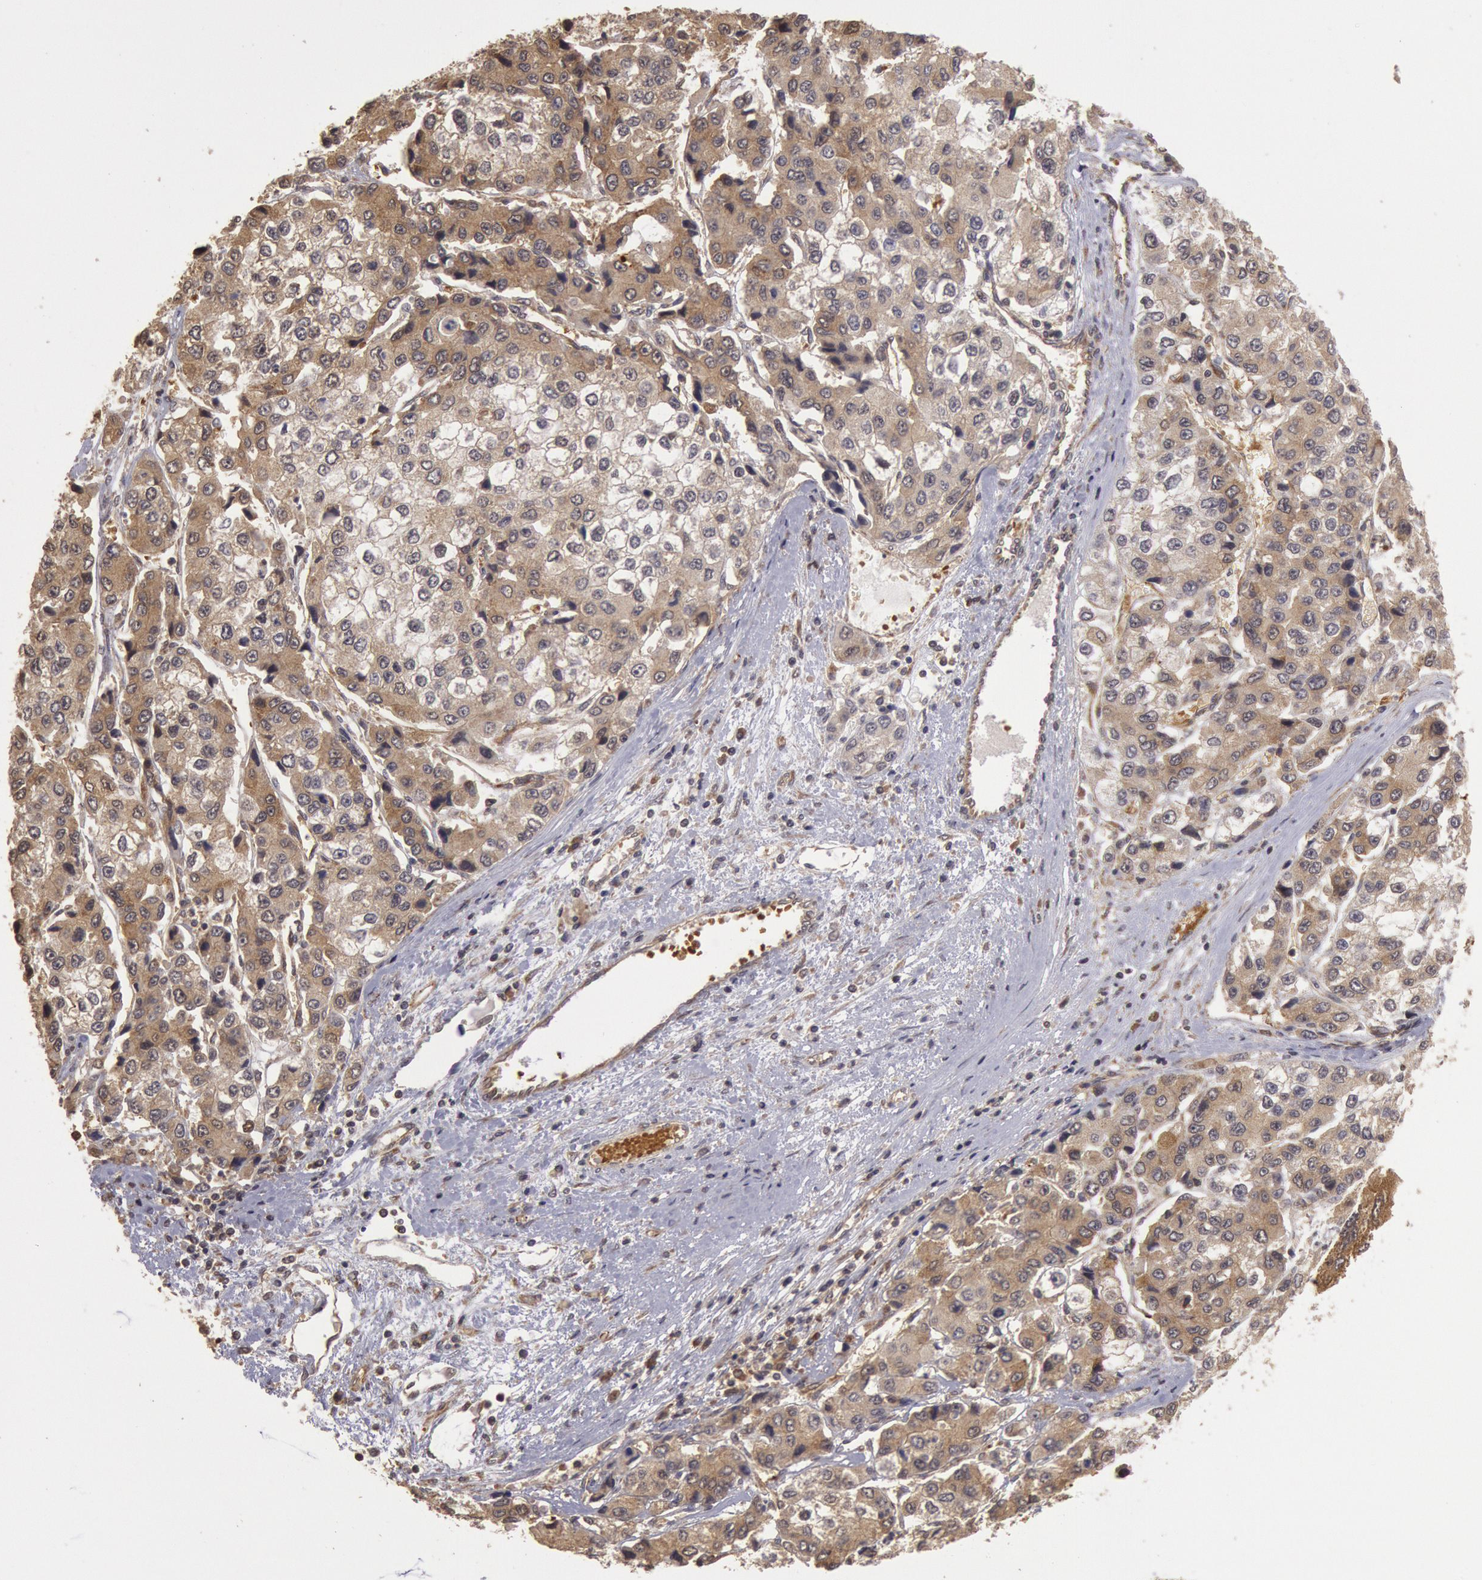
{"staining": {"intensity": "moderate", "quantity": ">75%", "location": "cytoplasmic/membranous"}, "tissue": "liver cancer", "cell_type": "Tumor cells", "image_type": "cancer", "snomed": [{"axis": "morphology", "description": "Carcinoma, Hepatocellular, NOS"}, {"axis": "topography", "description": "Liver"}], "caption": "High-magnification brightfield microscopy of liver cancer stained with DAB (brown) and counterstained with hematoxylin (blue). tumor cells exhibit moderate cytoplasmic/membranous positivity is identified in approximately>75% of cells.", "gene": "USP14", "patient": {"sex": "female", "age": 66}}